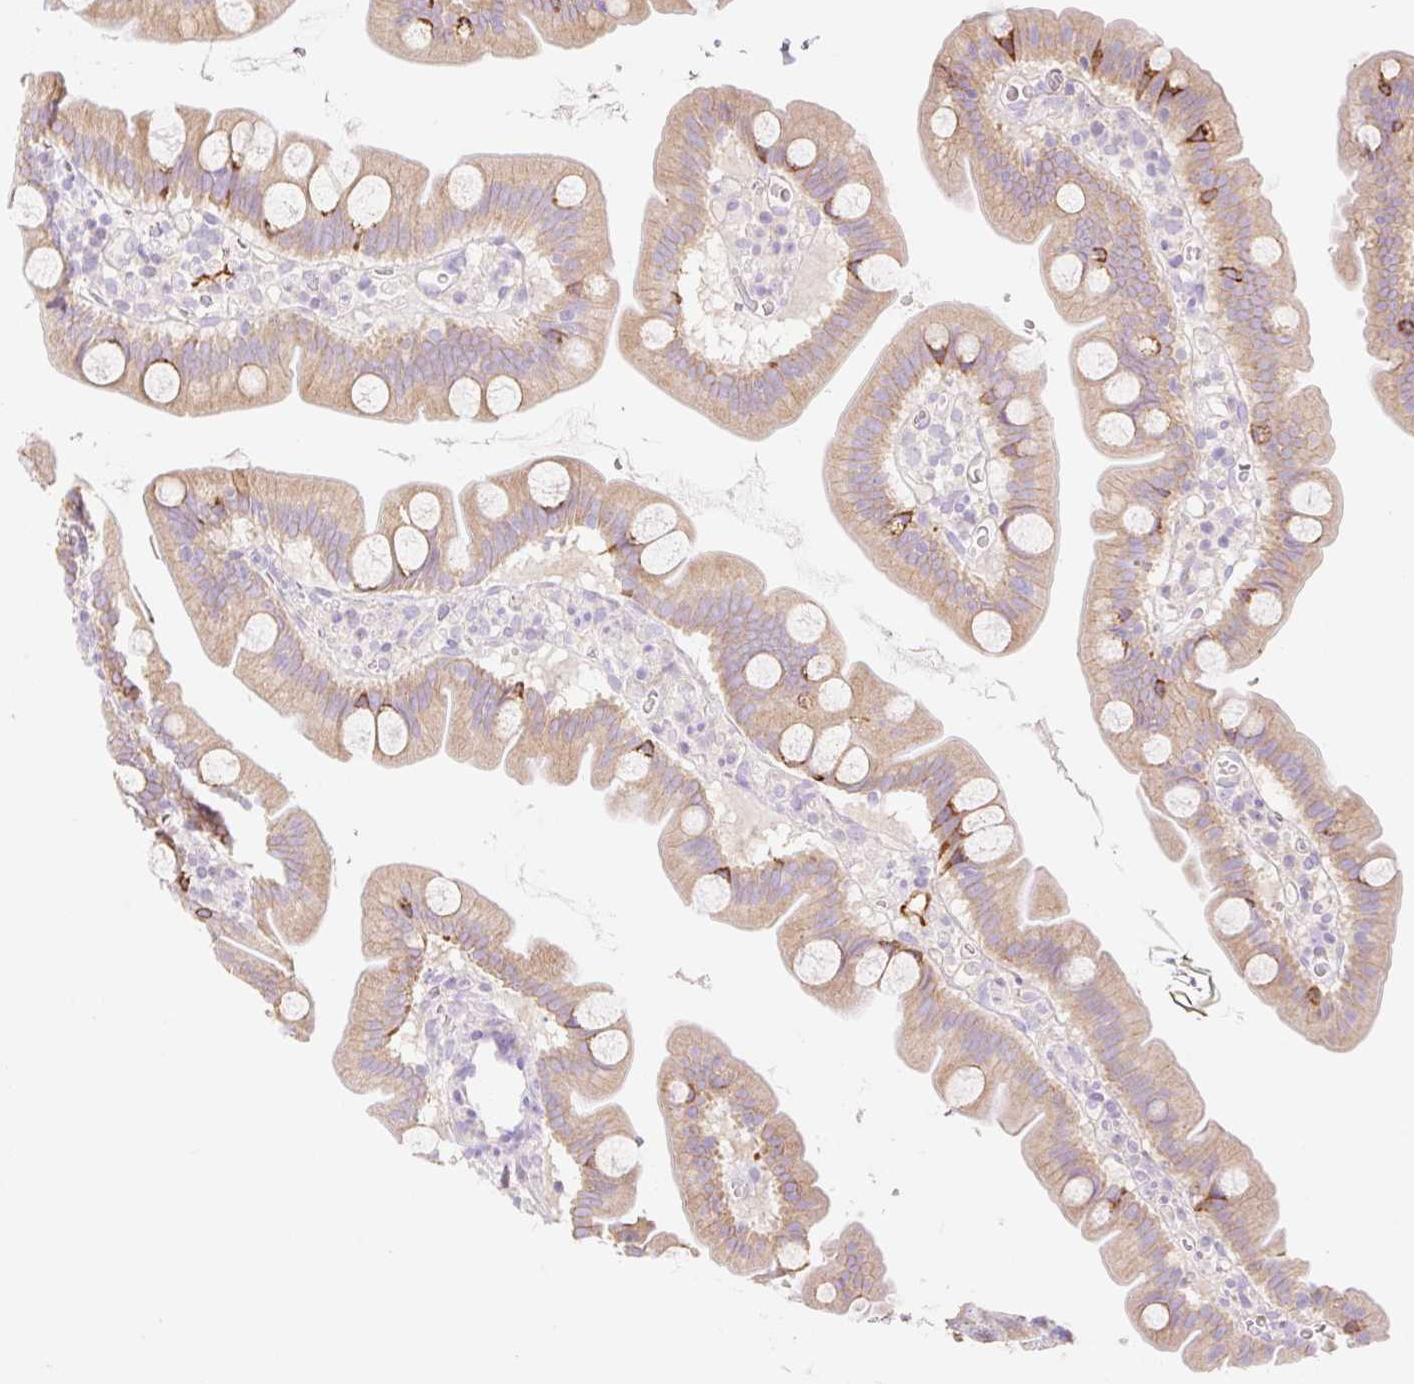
{"staining": {"intensity": "strong", "quantity": "<25%", "location": "cytoplasmic/membranous"}, "tissue": "small intestine", "cell_type": "Glandular cells", "image_type": "normal", "snomed": [{"axis": "morphology", "description": "Normal tissue, NOS"}, {"axis": "topography", "description": "Small intestine"}], "caption": "An IHC micrograph of benign tissue is shown. Protein staining in brown highlights strong cytoplasmic/membranous positivity in small intestine within glandular cells. (DAB = brown stain, brightfield microscopy at high magnification).", "gene": "LYVE1", "patient": {"sex": "female", "age": 68}}